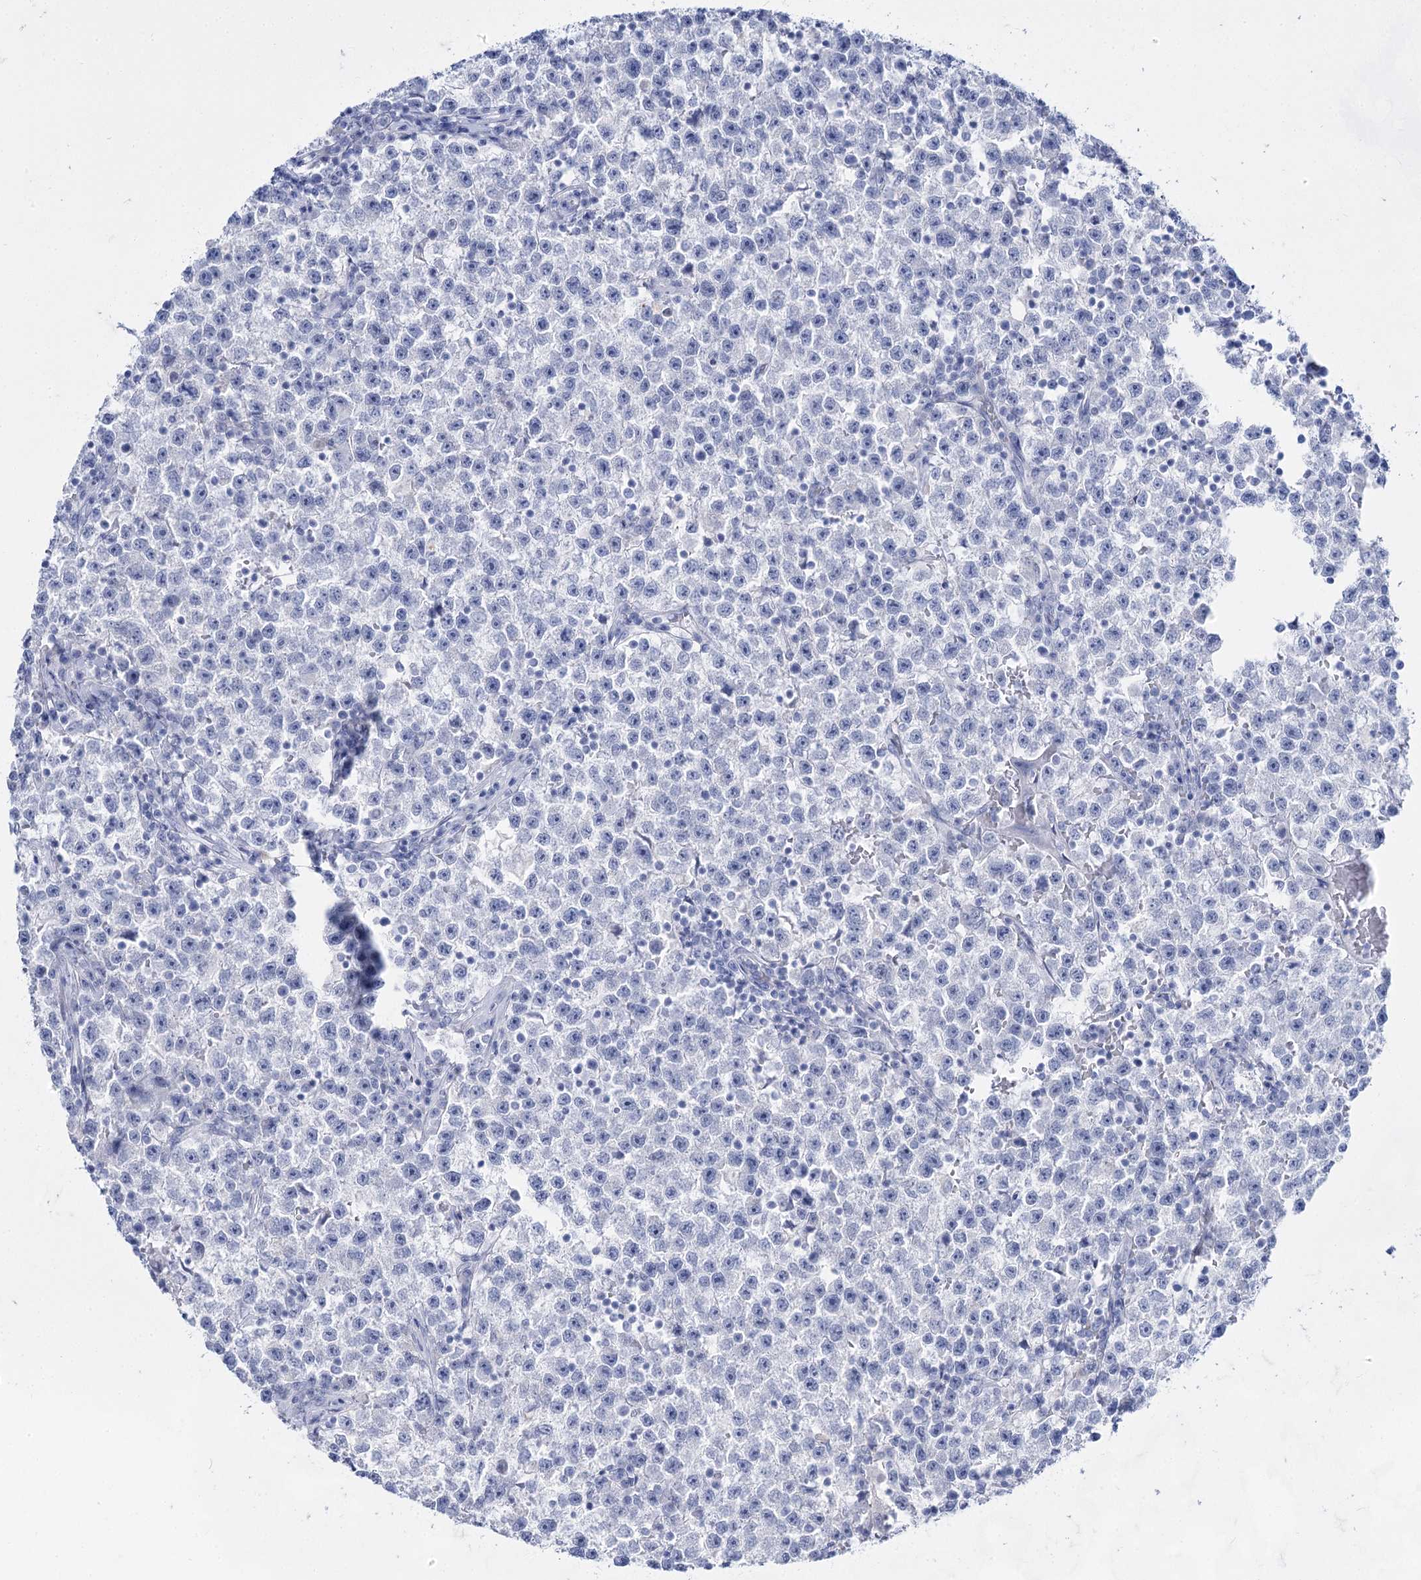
{"staining": {"intensity": "negative", "quantity": "none", "location": "none"}, "tissue": "testis cancer", "cell_type": "Tumor cells", "image_type": "cancer", "snomed": [{"axis": "morphology", "description": "Seminoma, NOS"}, {"axis": "topography", "description": "Testis"}], "caption": "Immunohistochemical staining of human testis cancer (seminoma) shows no significant expression in tumor cells.", "gene": "ACRV1", "patient": {"sex": "male", "age": 22}}